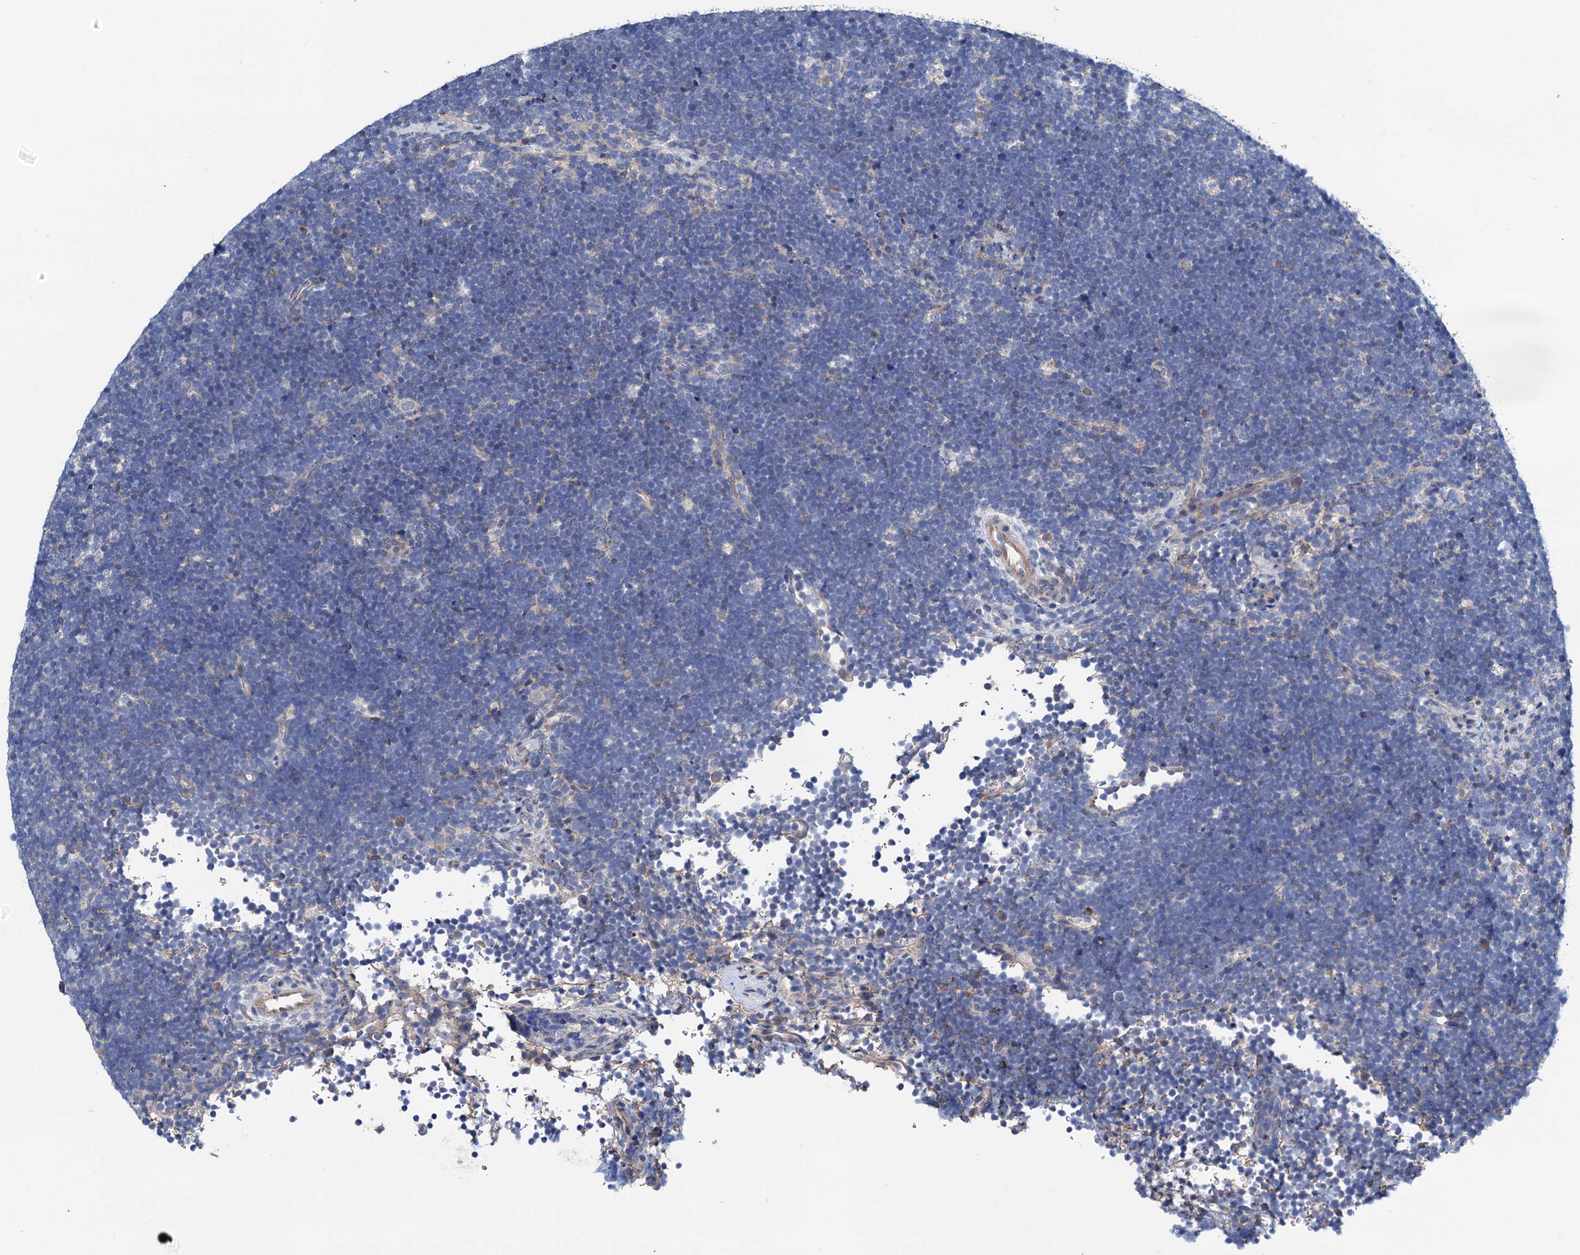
{"staining": {"intensity": "negative", "quantity": "none", "location": "none"}, "tissue": "lymphoma", "cell_type": "Tumor cells", "image_type": "cancer", "snomed": [{"axis": "morphology", "description": "Malignant lymphoma, non-Hodgkin's type, High grade"}, {"axis": "topography", "description": "Lymph node"}], "caption": "Photomicrograph shows no protein expression in tumor cells of malignant lymphoma, non-Hodgkin's type (high-grade) tissue.", "gene": "GCOM1", "patient": {"sex": "male", "age": 13}}